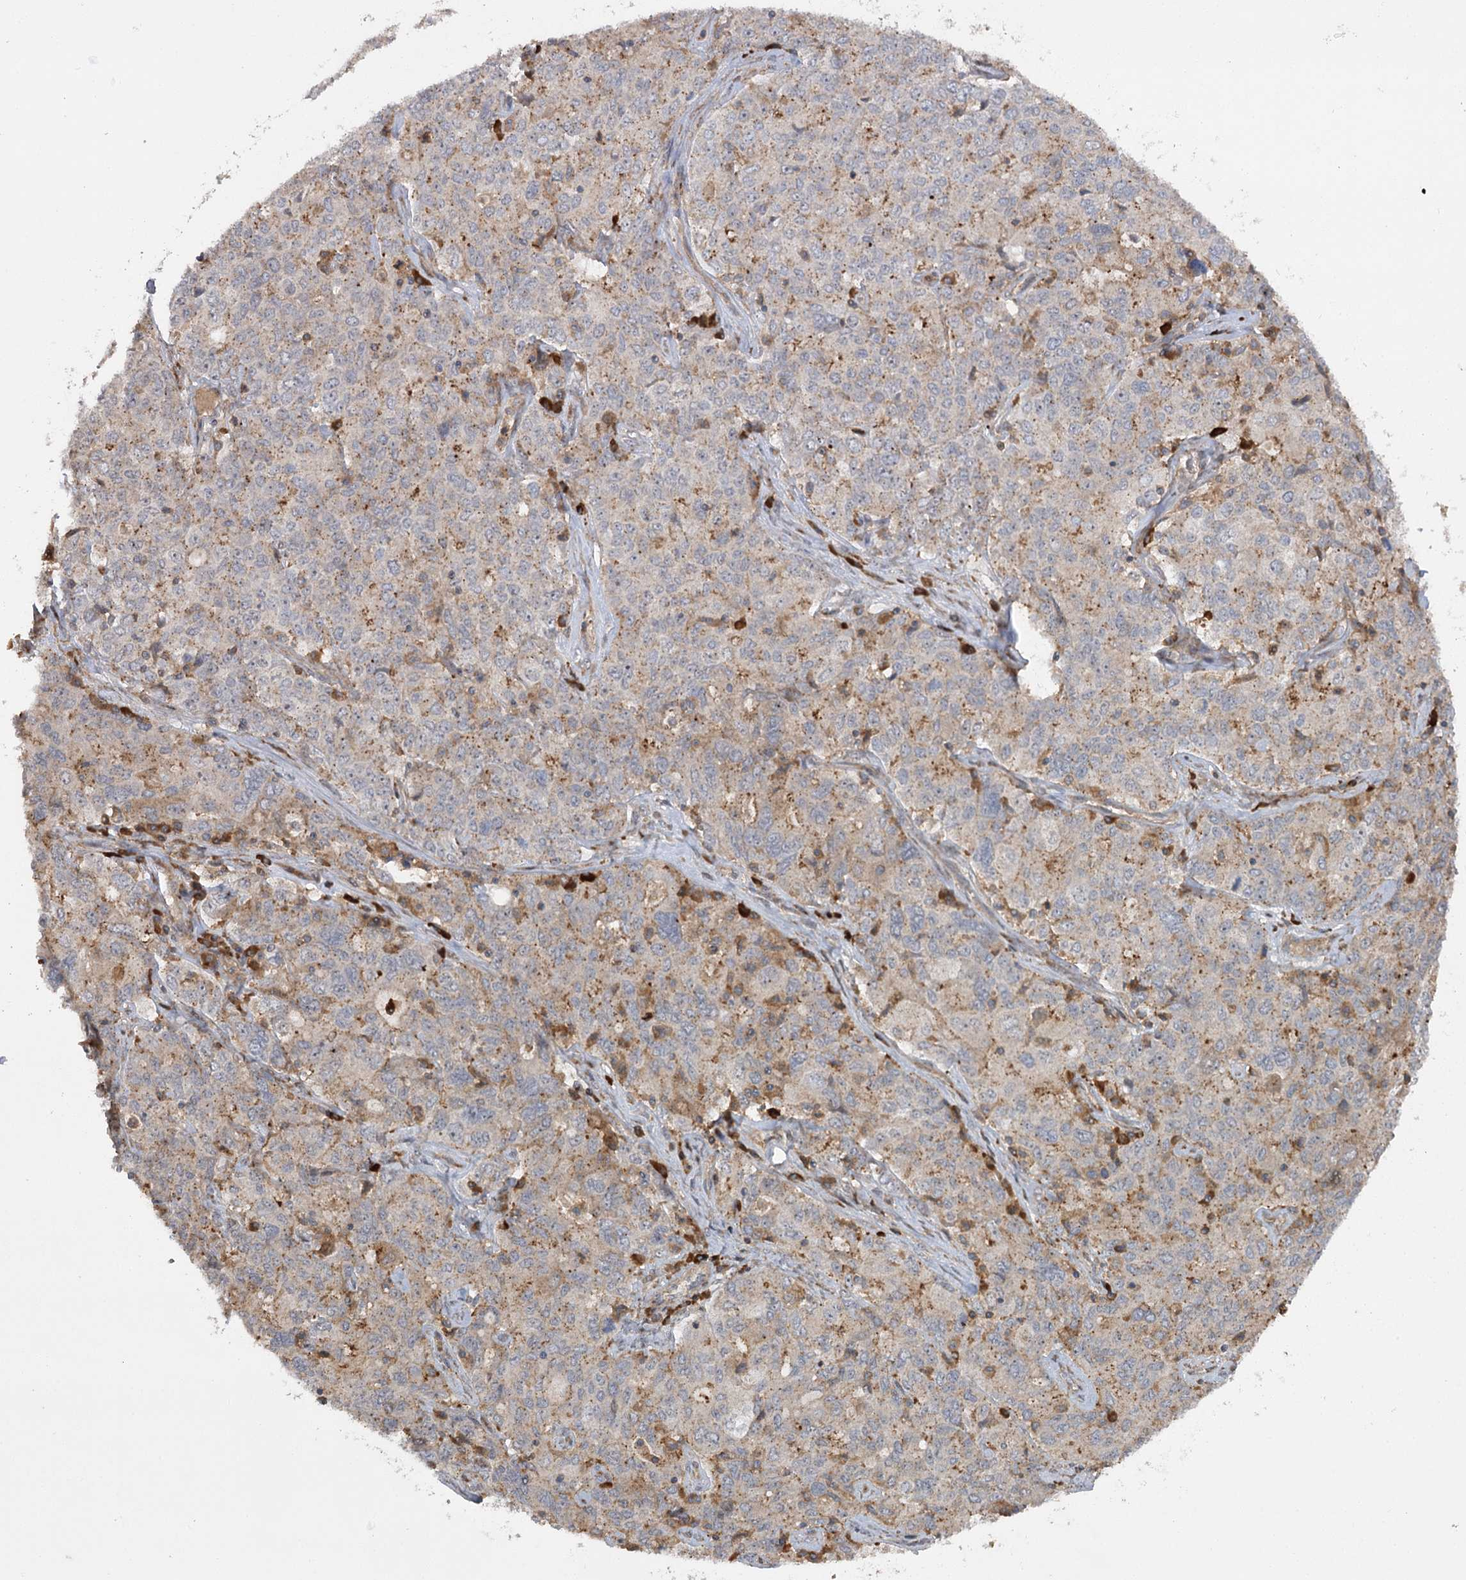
{"staining": {"intensity": "weak", "quantity": ">75%", "location": "cytoplasmic/membranous"}, "tissue": "ovarian cancer", "cell_type": "Tumor cells", "image_type": "cancer", "snomed": [{"axis": "morphology", "description": "Carcinoma, endometroid"}, {"axis": "topography", "description": "Ovary"}], "caption": "Immunohistochemistry (IHC) (DAB (3,3'-diaminobenzidine)) staining of ovarian cancer reveals weak cytoplasmic/membranous protein positivity in approximately >75% of tumor cells.", "gene": "KCNN2", "patient": {"sex": "female", "age": 62}}